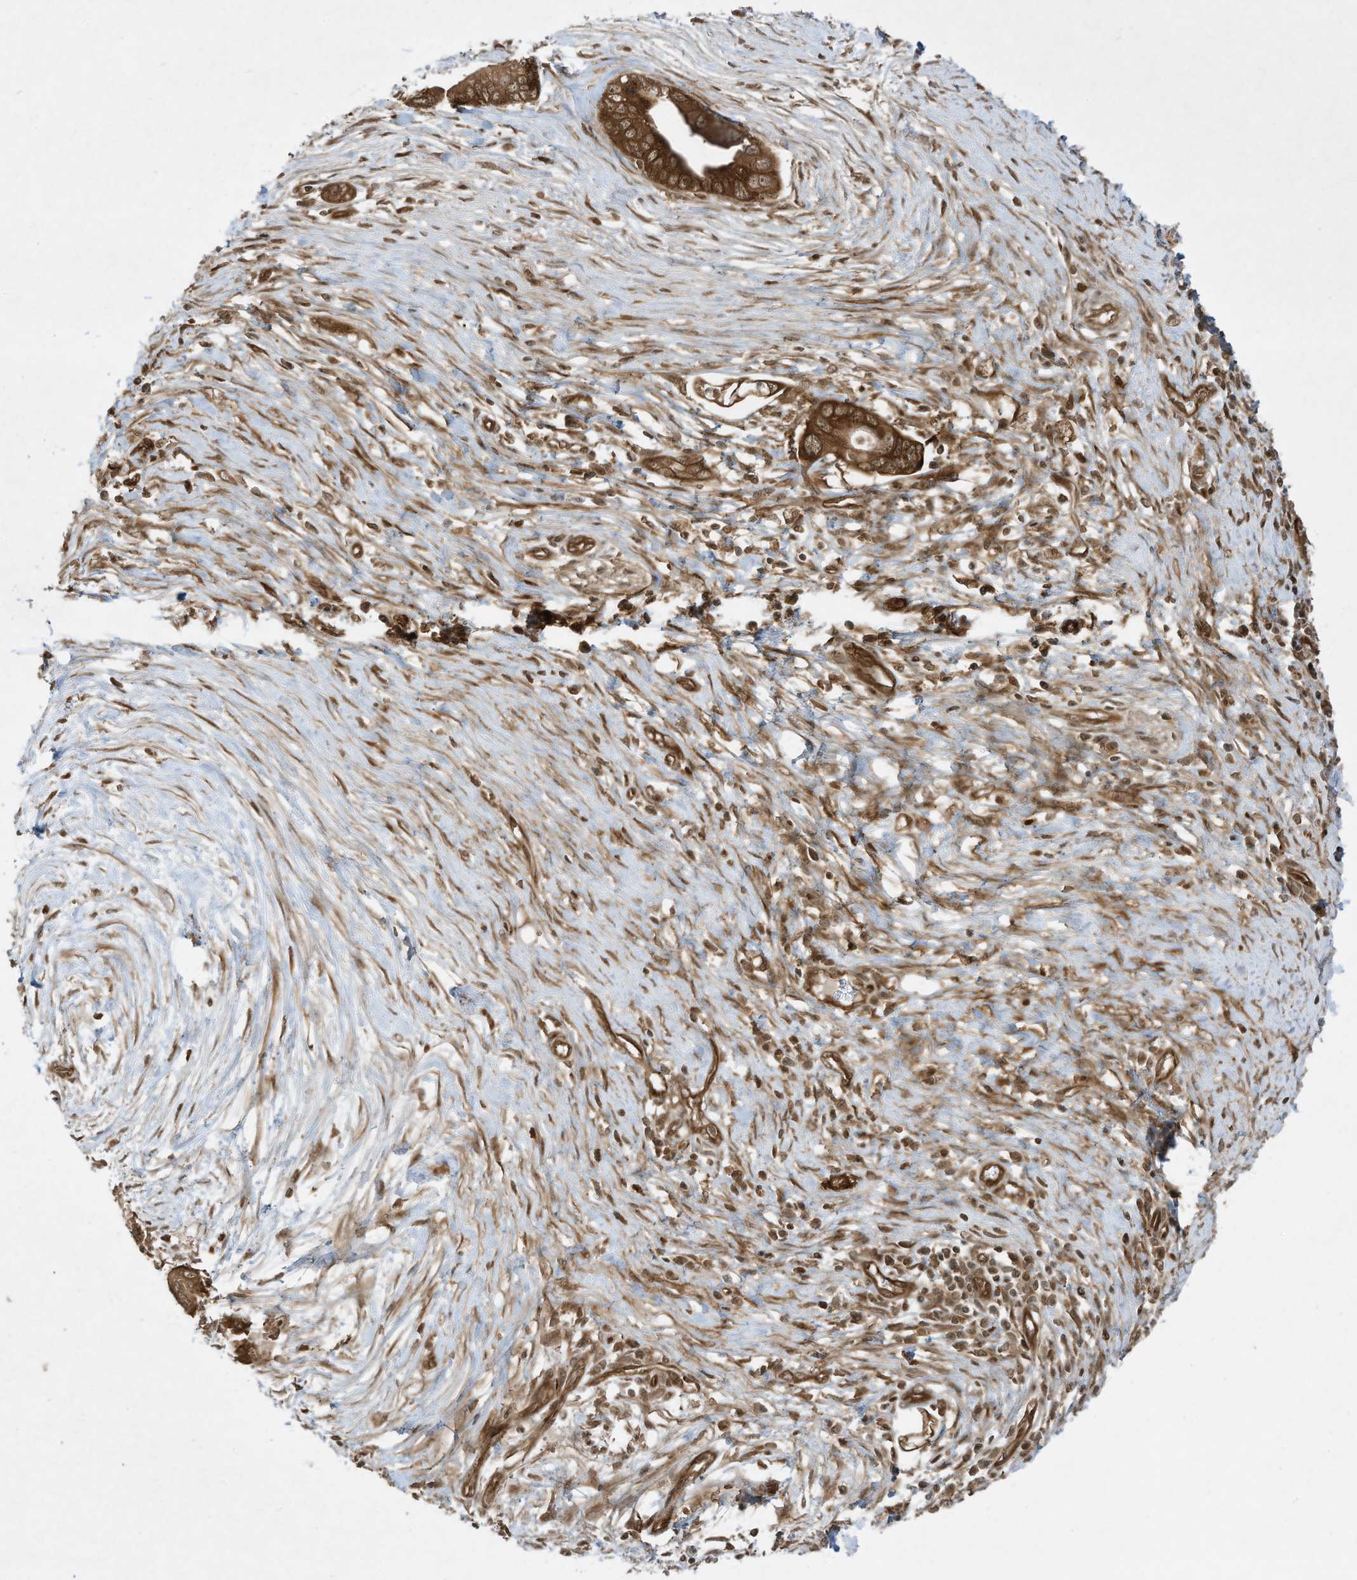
{"staining": {"intensity": "strong", "quantity": ">75%", "location": "cytoplasmic/membranous"}, "tissue": "pancreatic cancer", "cell_type": "Tumor cells", "image_type": "cancer", "snomed": [{"axis": "morphology", "description": "Adenocarcinoma, NOS"}, {"axis": "topography", "description": "Pancreas"}], "caption": "Pancreatic cancer stained with a brown dye shows strong cytoplasmic/membranous positive staining in about >75% of tumor cells.", "gene": "CERT1", "patient": {"sex": "male", "age": 75}}